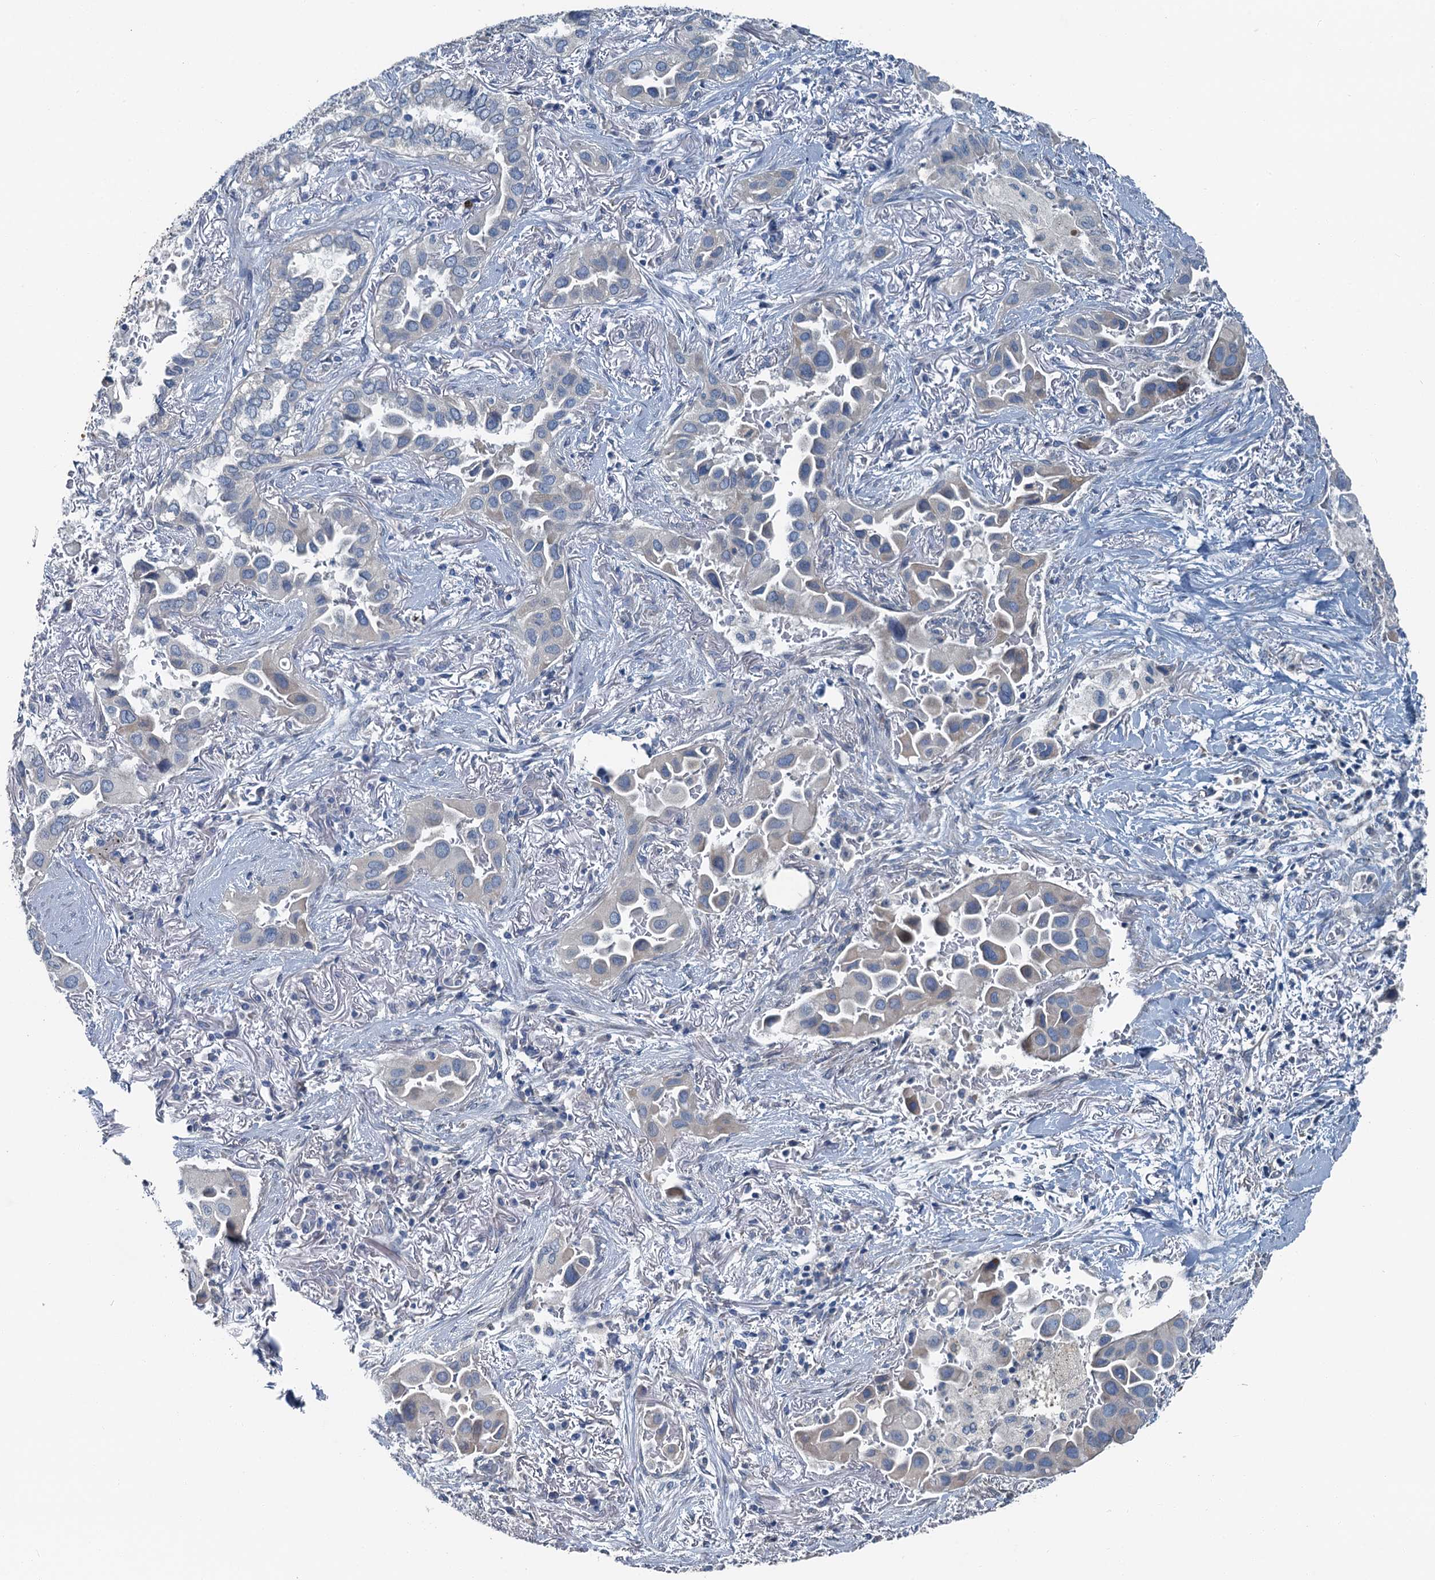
{"staining": {"intensity": "negative", "quantity": "none", "location": "none"}, "tissue": "lung cancer", "cell_type": "Tumor cells", "image_type": "cancer", "snomed": [{"axis": "morphology", "description": "Adenocarcinoma, NOS"}, {"axis": "topography", "description": "Lung"}], "caption": "A photomicrograph of human lung cancer is negative for staining in tumor cells.", "gene": "C6orf120", "patient": {"sex": "female", "age": 76}}